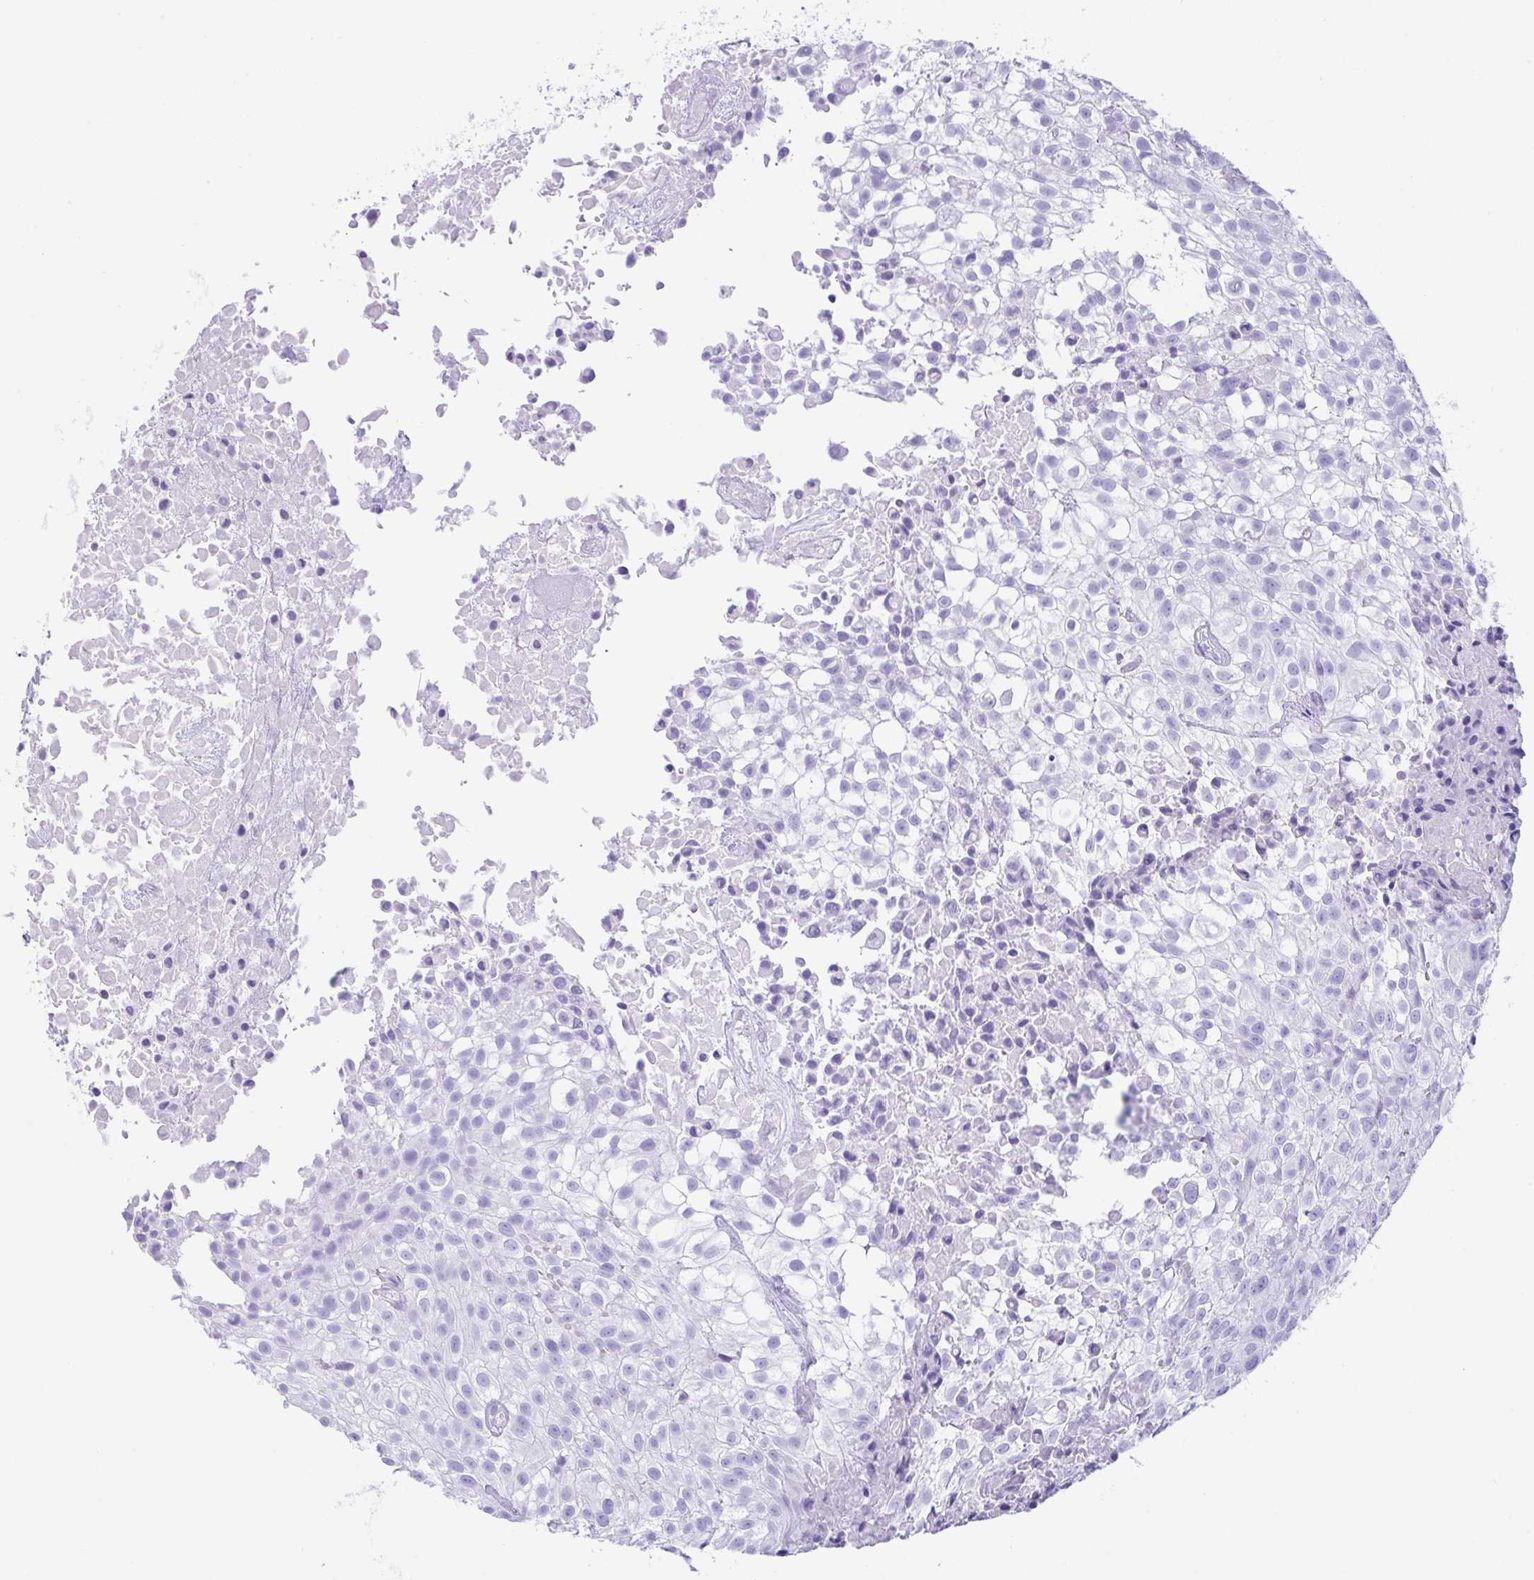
{"staining": {"intensity": "negative", "quantity": "none", "location": "none"}, "tissue": "urothelial cancer", "cell_type": "Tumor cells", "image_type": "cancer", "snomed": [{"axis": "morphology", "description": "Urothelial carcinoma, High grade"}, {"axis": "topography", "description": "Urinary bladder"}], "caption": "Urothelial cancer stained for a protein using IHC demonstrates no staining tumor cells.", "gene": "CPA1", "patient": {"sex": "male", "age": 56}}